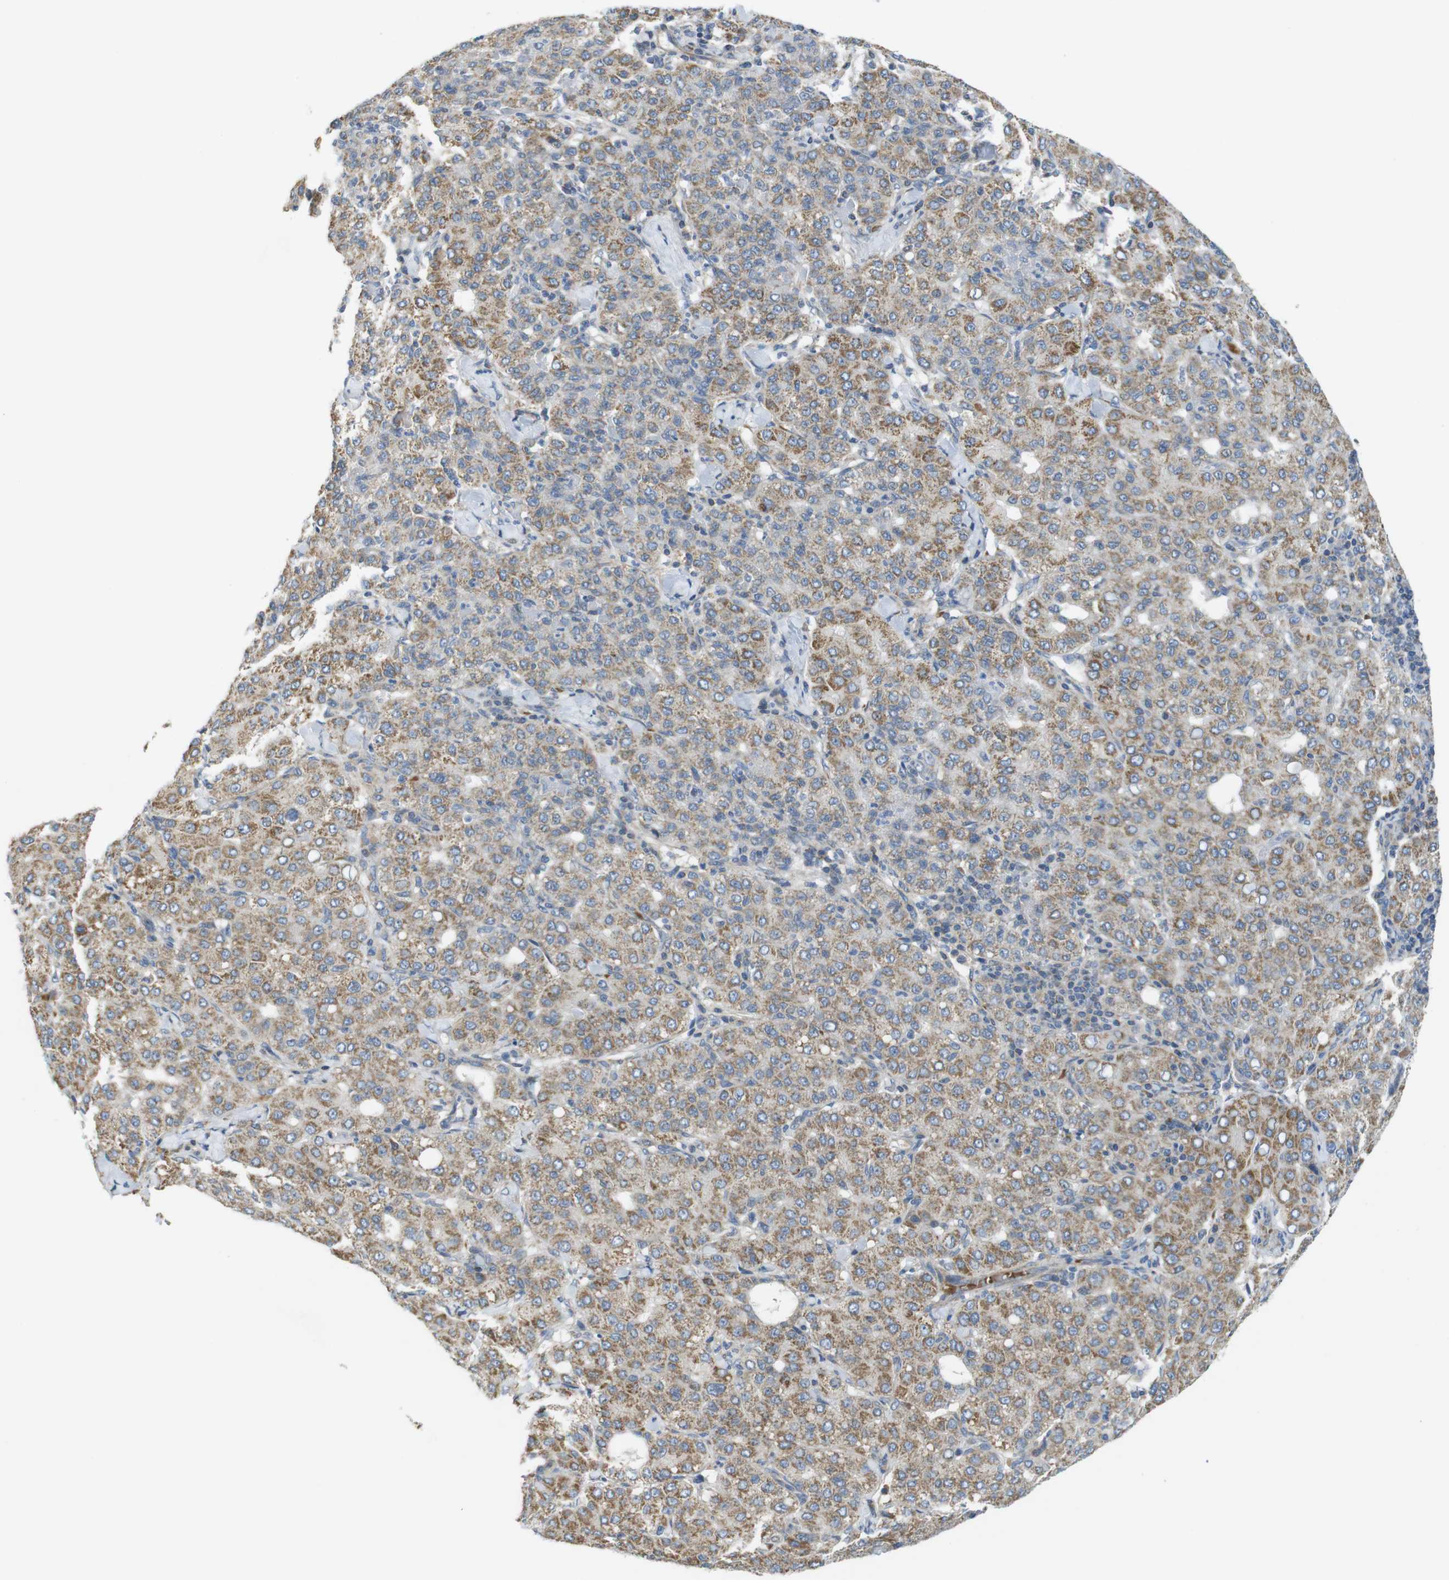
{"staining": {"intensity": "moderate", "quantity": ">75%", "location": "cytoplasmic/membranous"}, "tissue": "liver cancer", "cell_type": "Tumor cells", "image_type": "cancer", "snomed": [{"axis": "morphology", "description": "Carcinoma, Hepatocellular, NOS"}, {"axis": "topography", "description": "Liver"}], "caption": "Moderate cytoplasmic/membranous expression for a protein is present in approximately >75% of tumor cells of liver hepatocellular carcinoma using IHC.", "gene": "MARCHF1", "patient": {"sex": "male", "age": 65}}